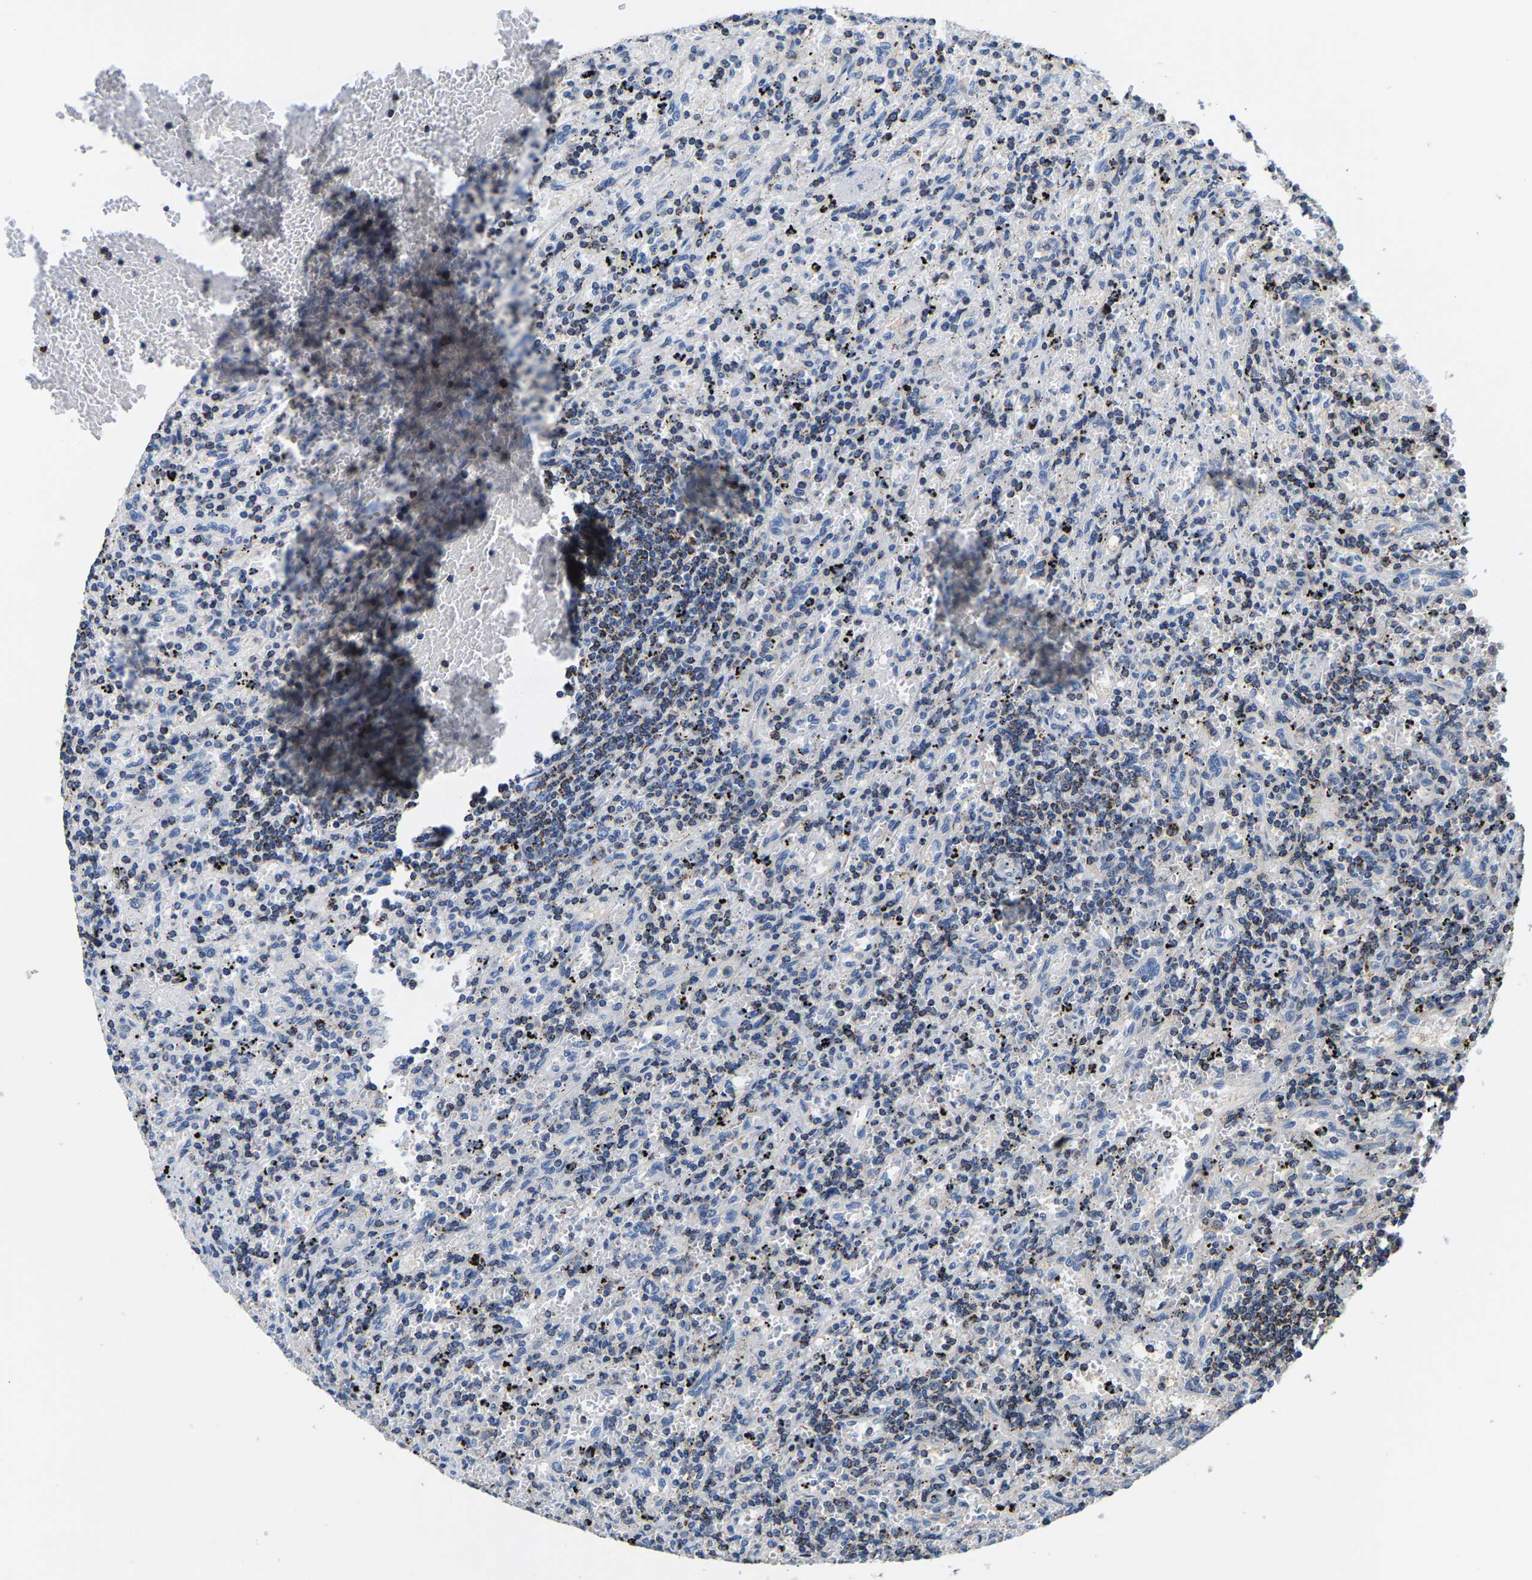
{"staining": {"intensity": "weak", "quantity": "25%-75%", "location": "cytoplasmic/membranous"}, "tissue": "lymphoma", "cell_type": "Tumor cells", "image_type": "cancer", "snomed": [{"axis": "morphology", "description": "Malignant lymphoma, non-Hodgkin's type, Low grade"}, {"axis": "topography", "description": "Spleen"}], "caption": "Human malignant lymphoma, non-Hodgkin's type (low-grade) stained with a brown dye reveals weak cytoplasmic/membranous positive expression in approximately 25%-75% of tumor cells.", "gene": "SHMT2", "patient": {"sex": "male", "age": 76}}